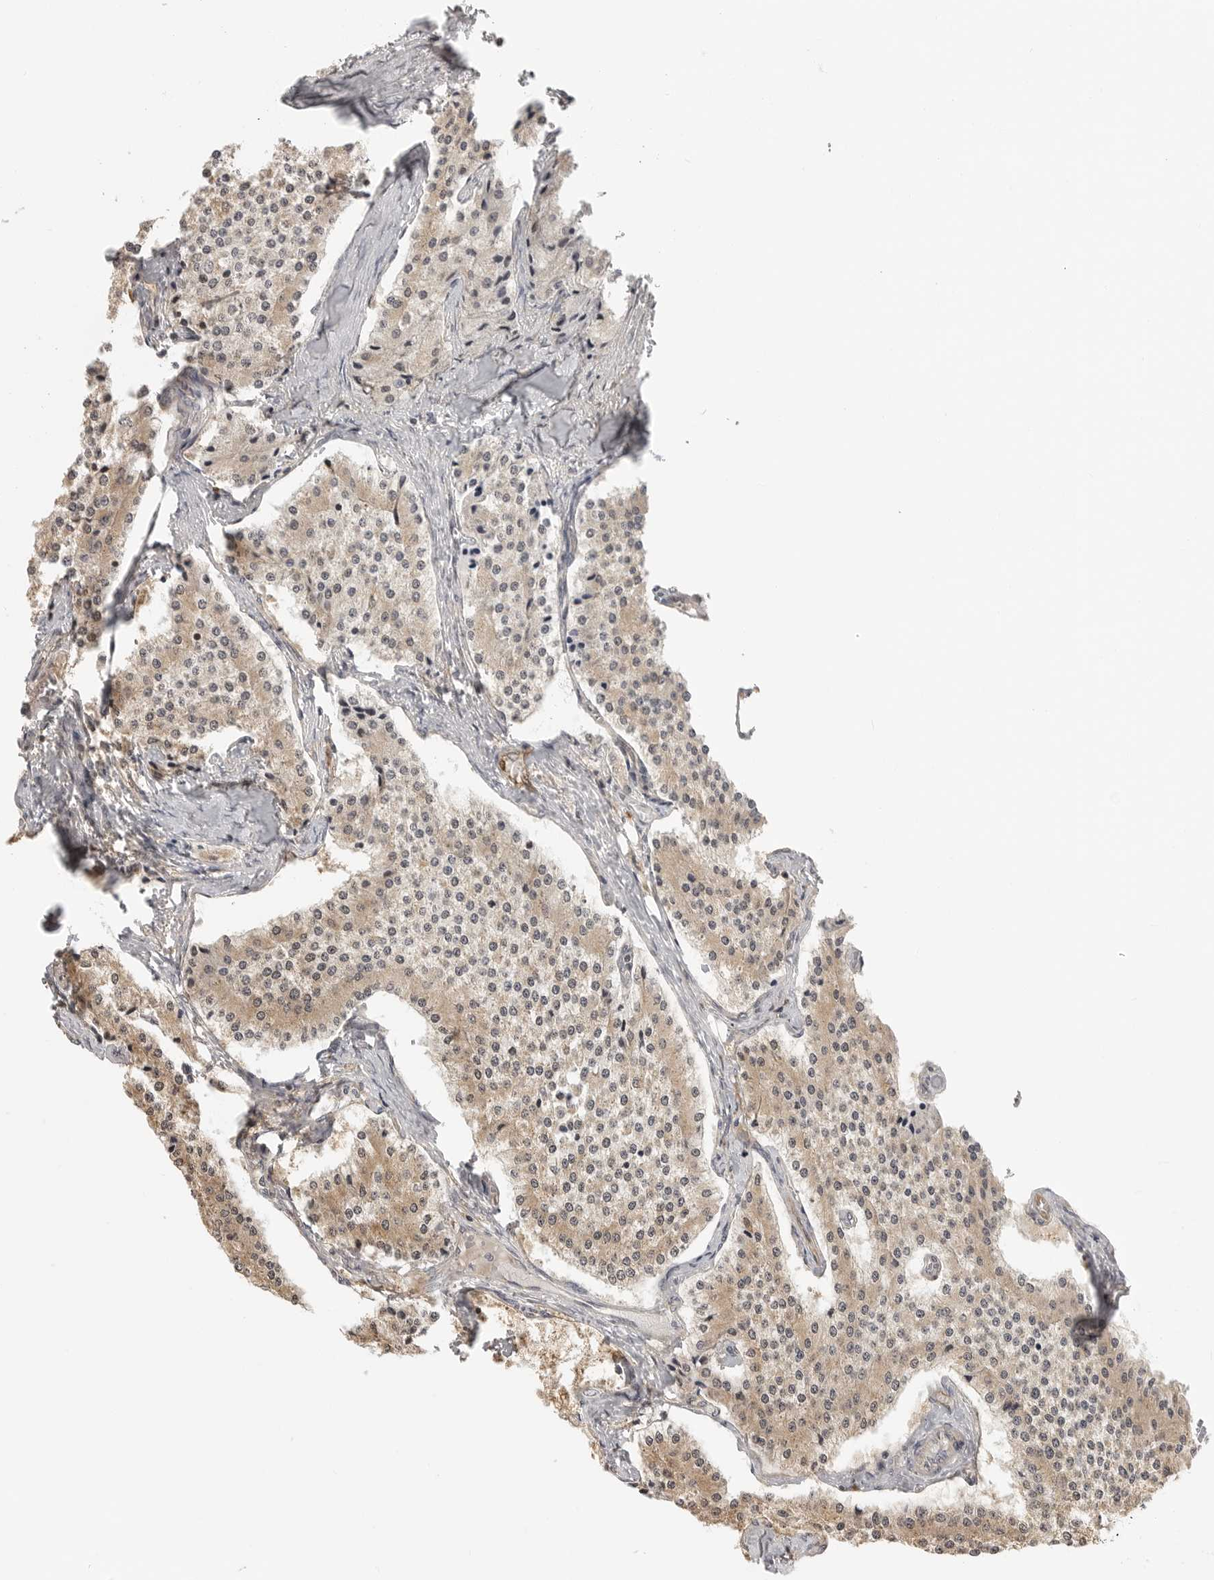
{"staining": {"intensity": "weak", "quantity": ">75%", "location": "cytoplasmic/membranous"}, "tissue": "carcinoid", "cell_type": "Tumor cells", "image_type": "cancer", "snomed": [{"axis": "morphology", "description": "Carcinoid, malignant, NOS"}, {"axis": "topography", "description": "Colon"}], "caption": "This image displays malignant carcinoid stained with immunohistochemistry (IHC) to label a protein in brown. The cytoplasmic/membranous of tumor cells show weak positivity for the protein. Nuclei are counter-stained blue.", "gene": "IDO1", "patient": {"sex": "female", "age": 52}}